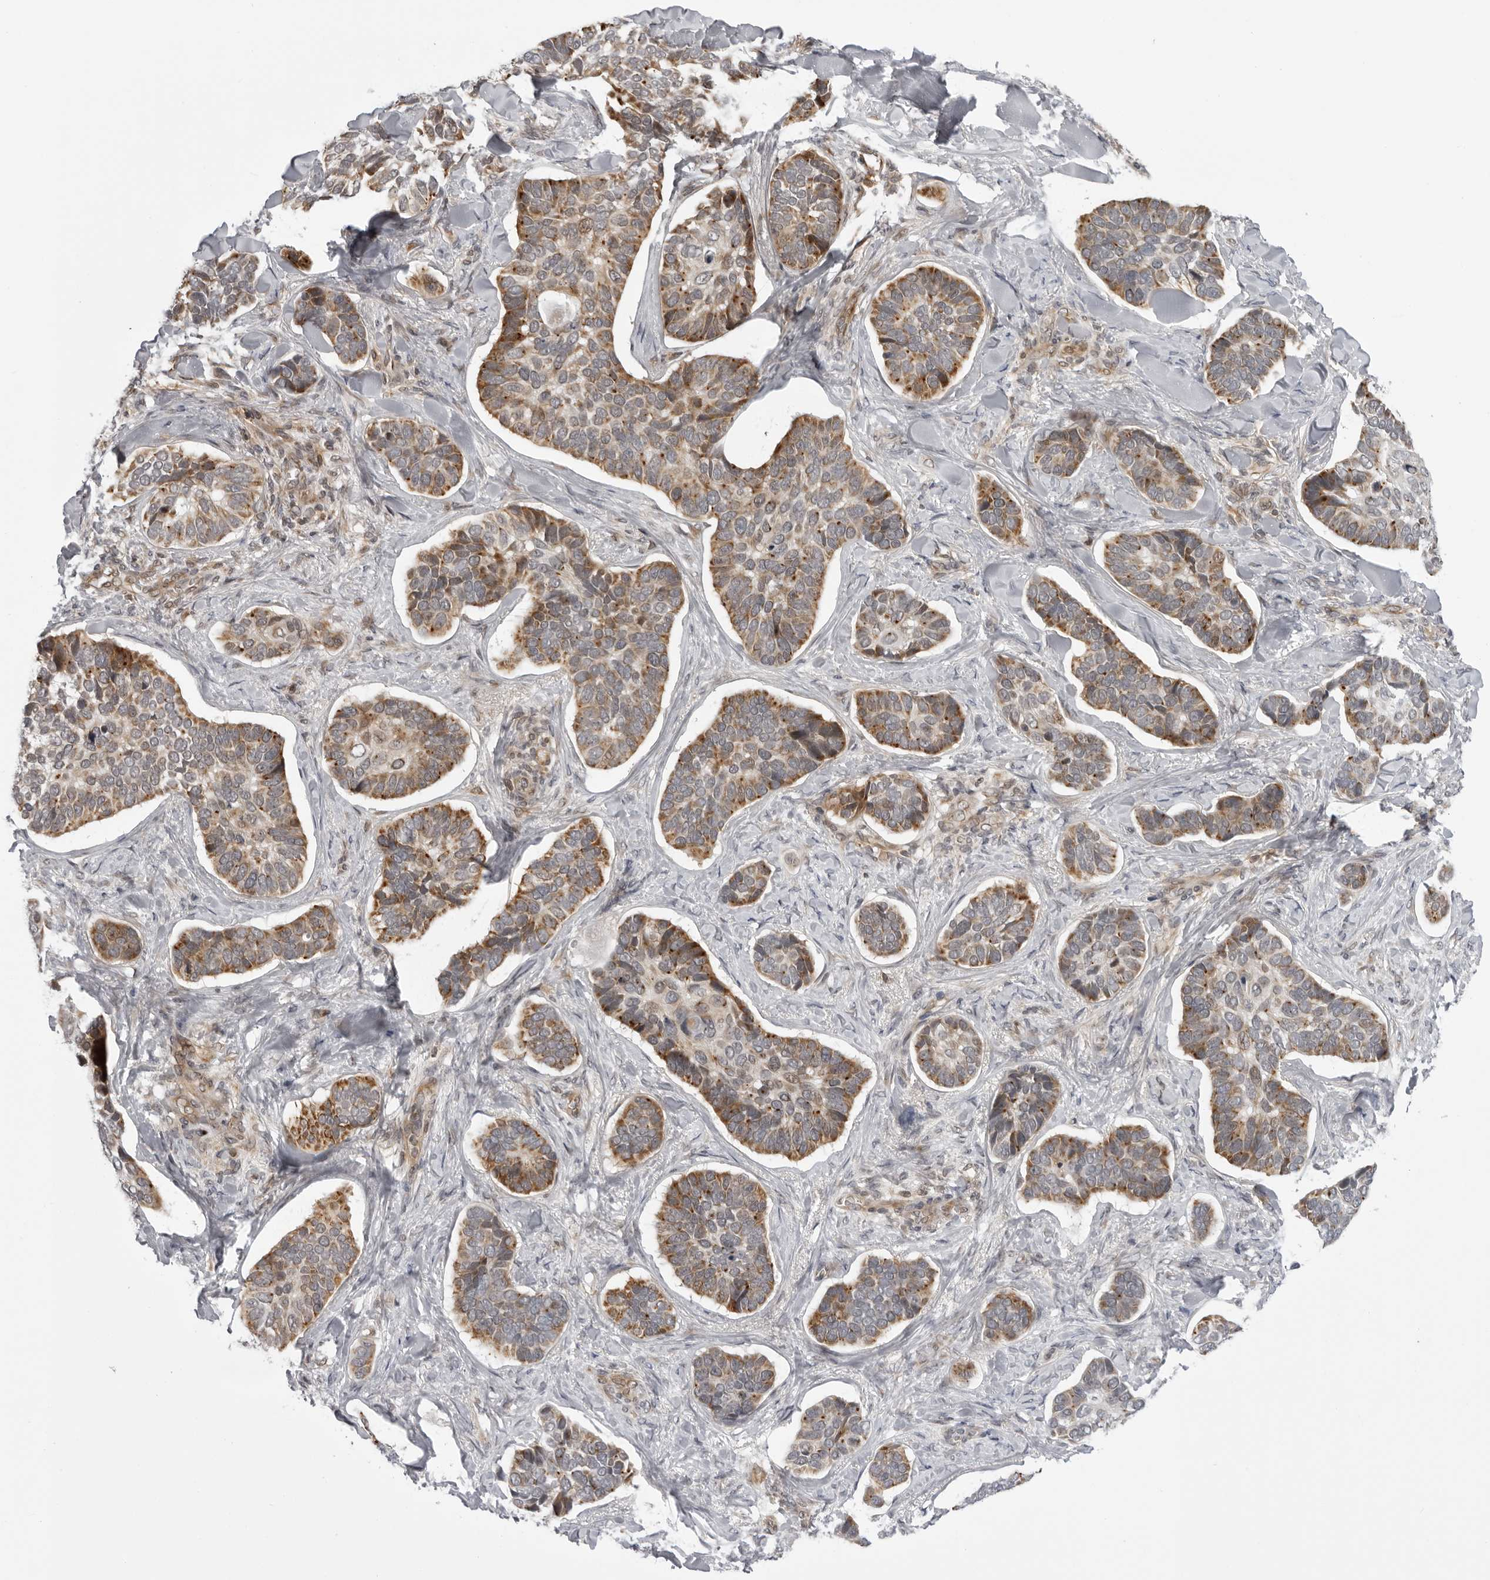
{"staining": {"intensity": "moderate", "quantity": ">75%", "location": "cytoplasmic/membranous"}, "tissue": "skin cancer", "cell_type": "Tumor cells", "image_type": "cancer", "snomed": [{"axis": "morphology", "description": "Basal cell carcinoma"}, {"axis": "topography", "description": "Skin"}], "caption": "DAB (3,3'-diaminobenzidine) immunohistochemical staining of human skin cancer displays moderate cytoplasmic/membranous protein expression in approximately >75% of tumor cells.", "gene": "GCSAML", "patient": {"sex": "male", "age": 62}}